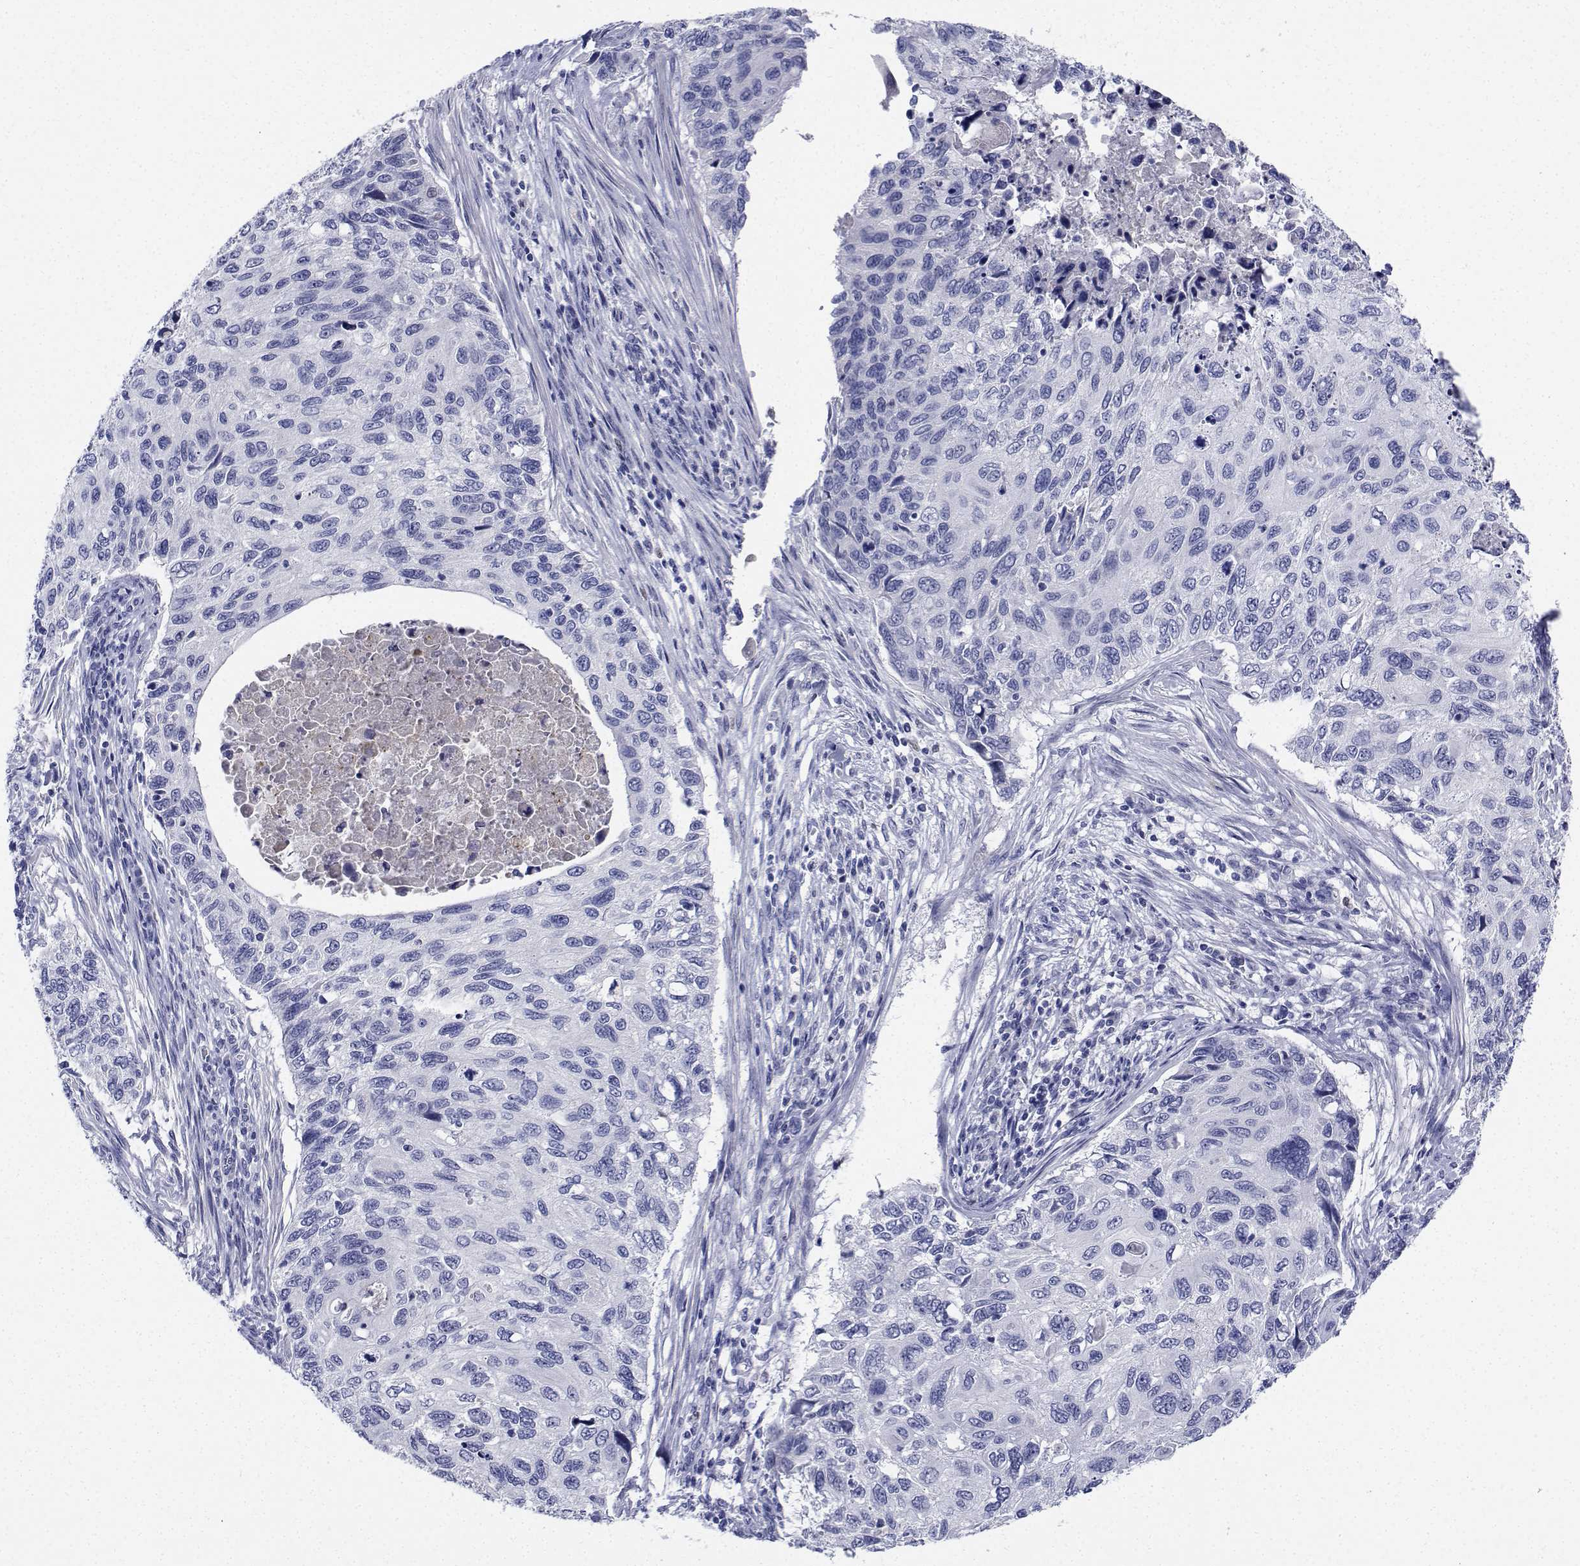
{"staining": {"intensity": "negative", "quantity": "none", "location": "none"}, "tissue": "cervical cancer", "cell_type": "Tumor cells", "image_type": "cancer", "snomed": [{"axis": "morphology", "description": "Squamous cell carcinoma, NOS"}, {"axis": "topography", "description": "Cervix"}], "caption": "IHC histopathology image of neoplastic tissue: squamous cell carcinoma (cervical) stained with DAB reveals no significant protein positivity in tumor cells. (Stains: DAB (3,3'-diaminobenzidine) IHC with hematoxylin counter stain, Microscopy: brightfield microscopy at high magnification).", "gene": "PLXNA4", "patient": {"sex": "female", "age": 70}}